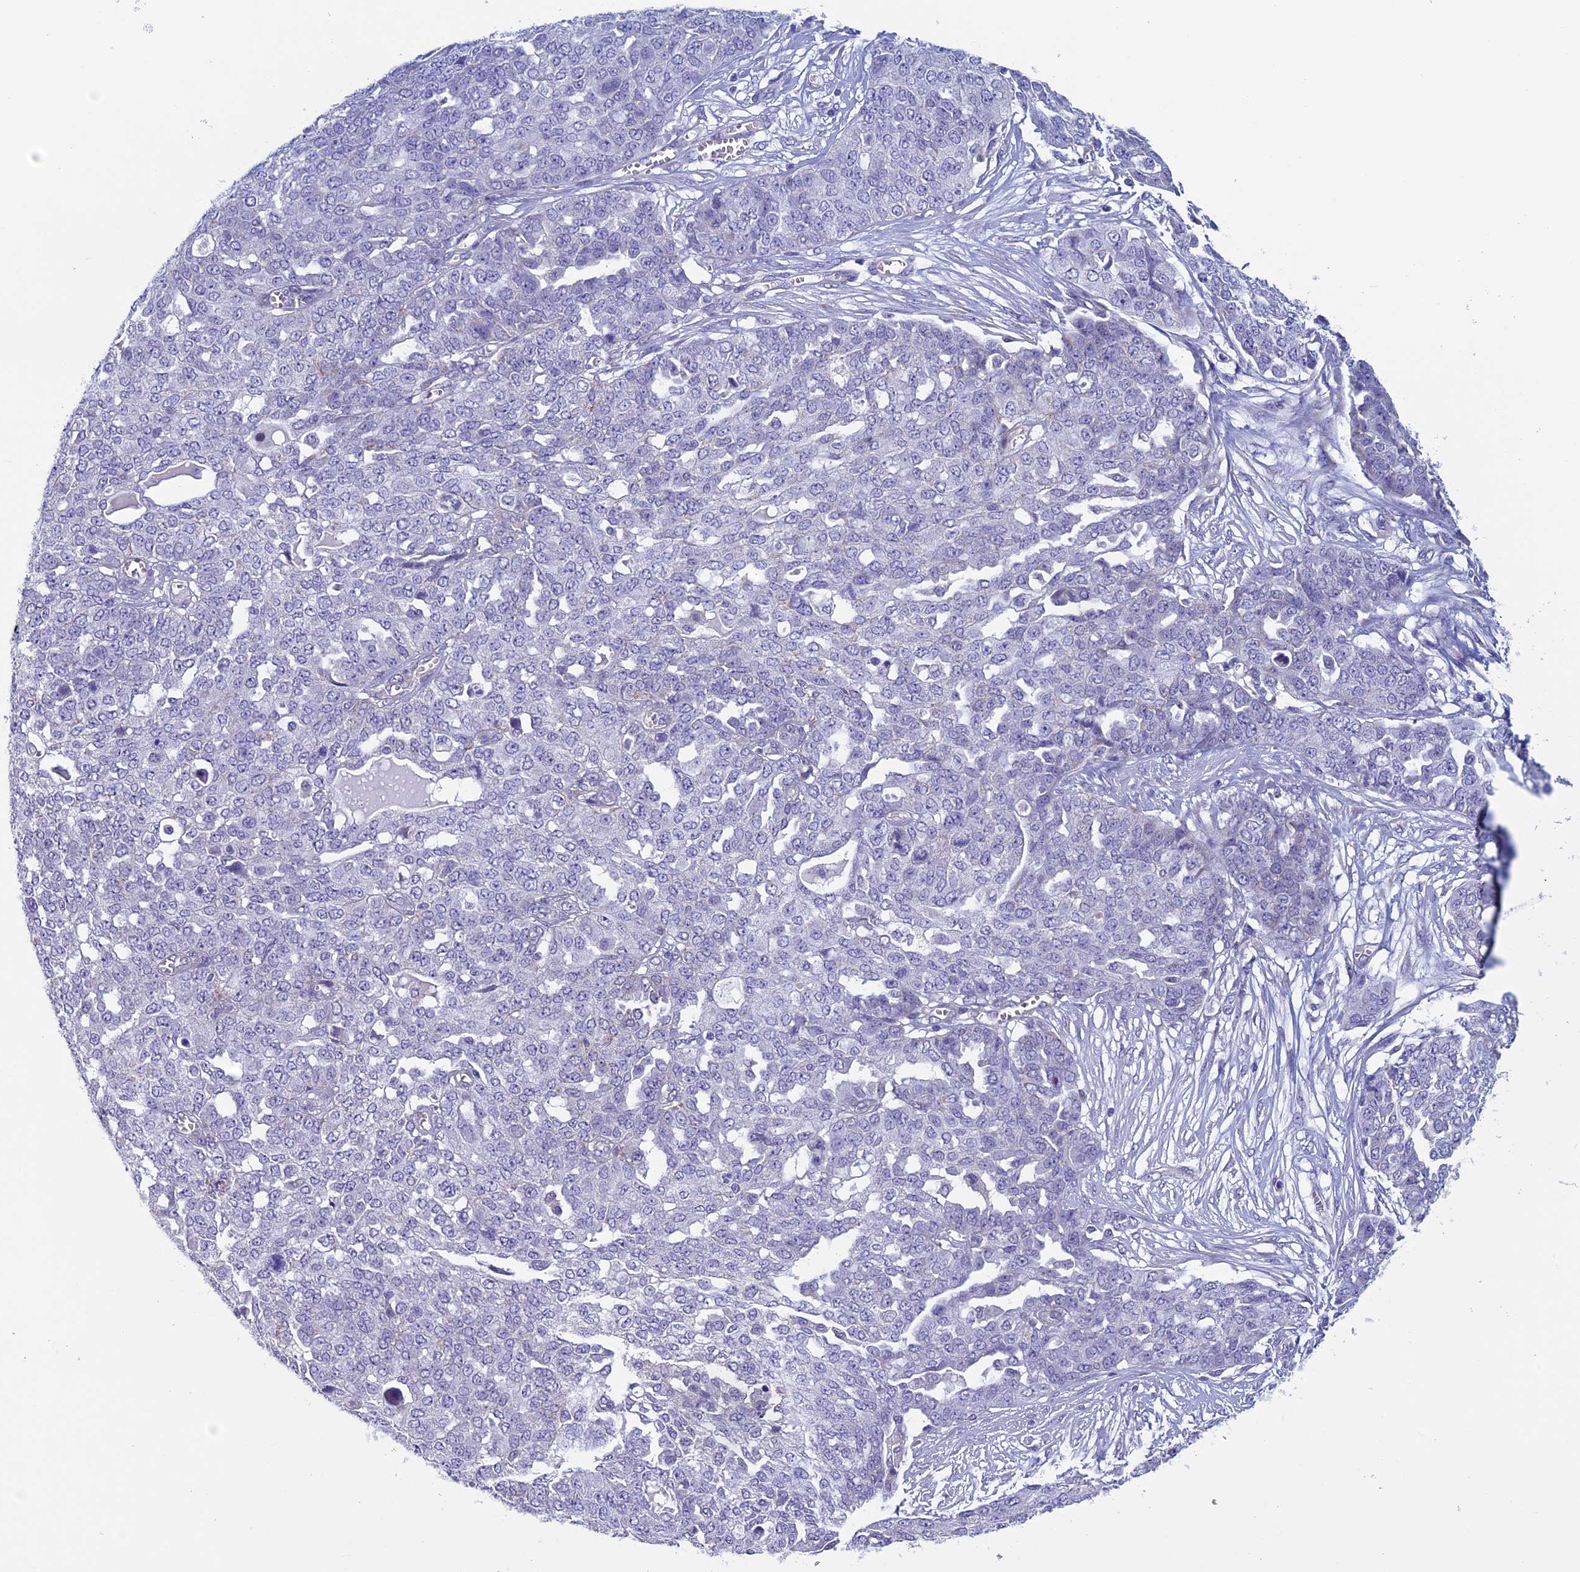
{"staining": {"intensity": "negative", "quantity": "none", "location": "none"}, "tissue": "ovarian cancer", "cell_type": "Tumor cells", "image_type": "cancer", "snomed": [{"axis": "morphology", "description": "Cystadenocarcinoma, serous, NOS"}, {"axis": "topography", "description": "Soft tissue"}, {"axis": "topography", "description": "Ovary"}], "caption": "This photomicrograph is of ovarian cancer stained with immunohistochemistry to label a protein in brown with the nuclei are counter-stained blue. There is no positivity in tumor cells.", "gene": "MFSD12", "patient": {"sex": "female", "age": 57}}